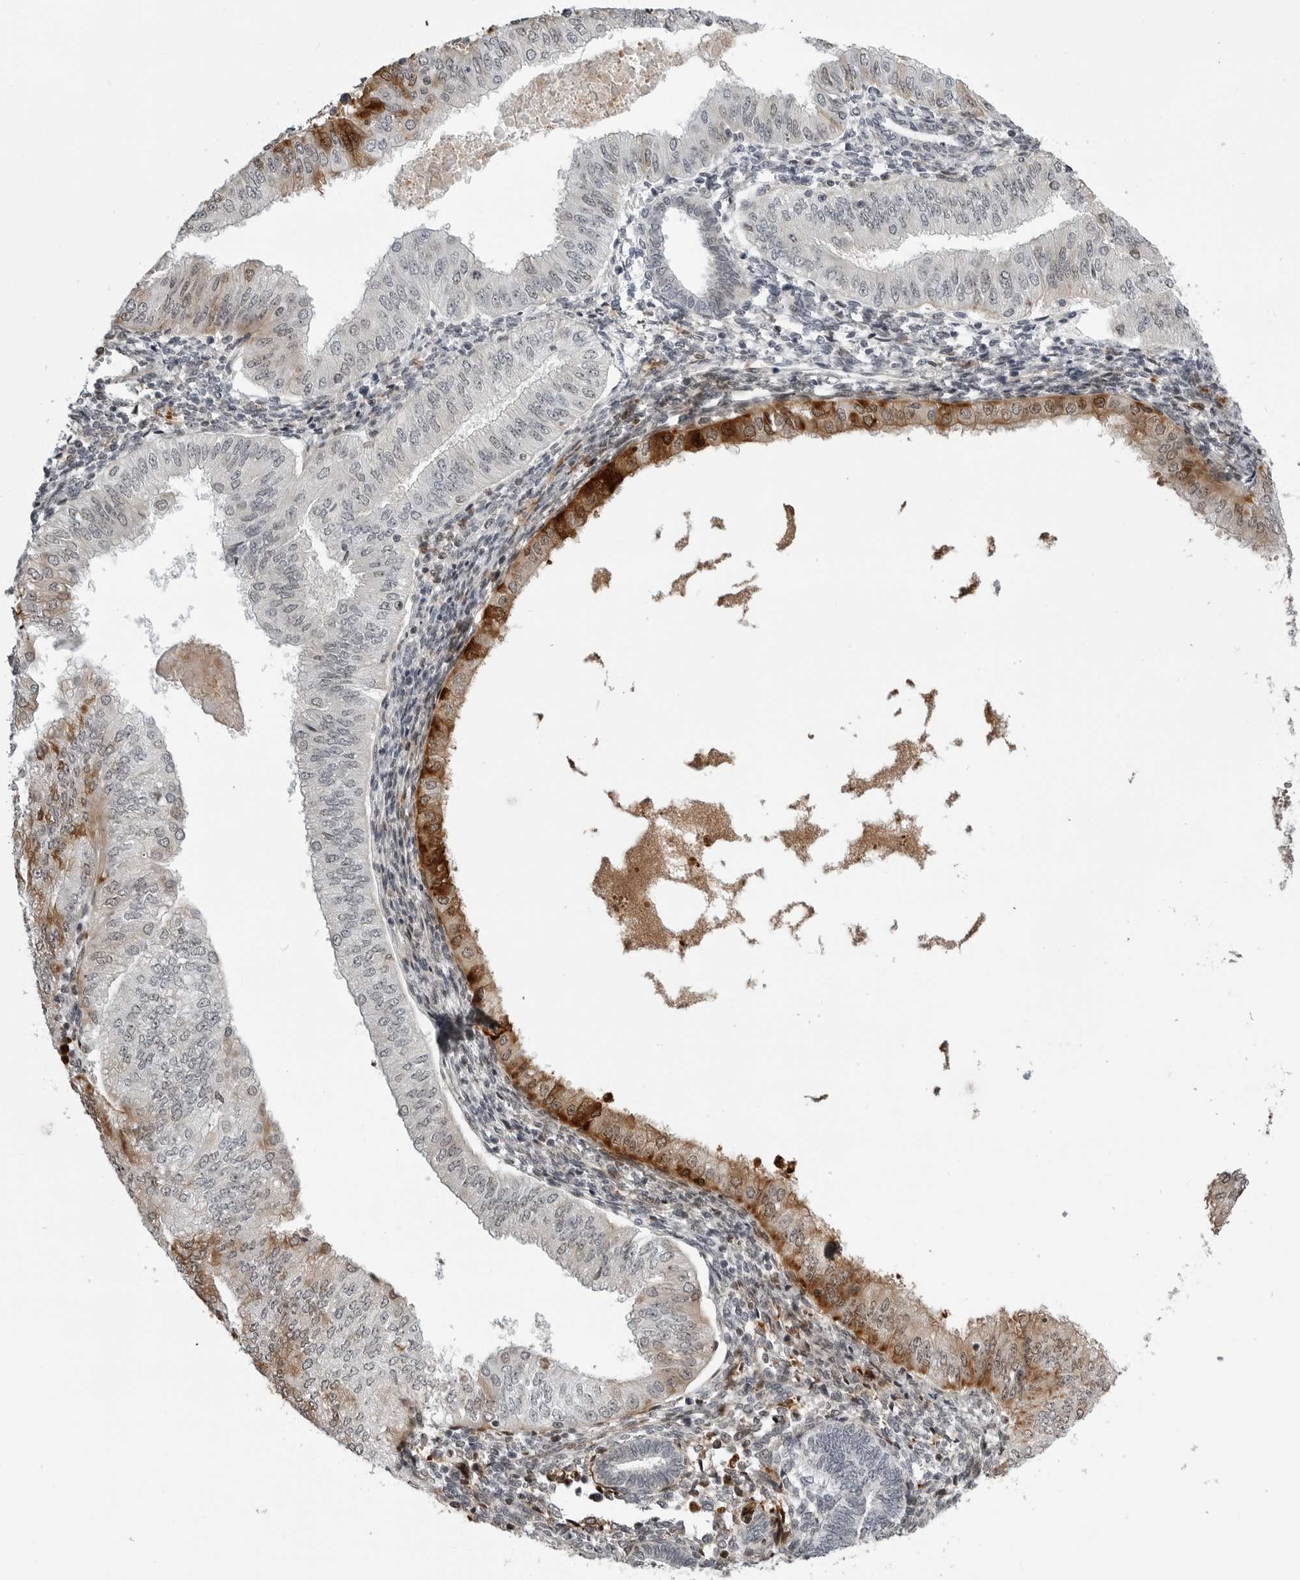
{"staining": {"intensity": "strong", "quantity": "<25%", "location": "cytoplasmic/membranous"}, "tissue": "endometrial cancer", "cell_type": "Tumor cells", "image_type": "cancer", "snomed": [{"axis": "morphology", "description": "Normal tissue, NOS"}, {"axis": "morphology", "description": "Adenocarcinoma, NOS"}, {"axis": "topography", "description": "Endometrium"}], "caption": "Brown immunohistochemical staining in human endometrial adenocarcinoma shows strong cytoplasmic/membranous expression in approximately <25% of tumor cells. The protein of interest is shown in brown color, while the nuclei are stained blue.", "gene": "CXCR5", "patient": {"sex": "female", "age": 53}}